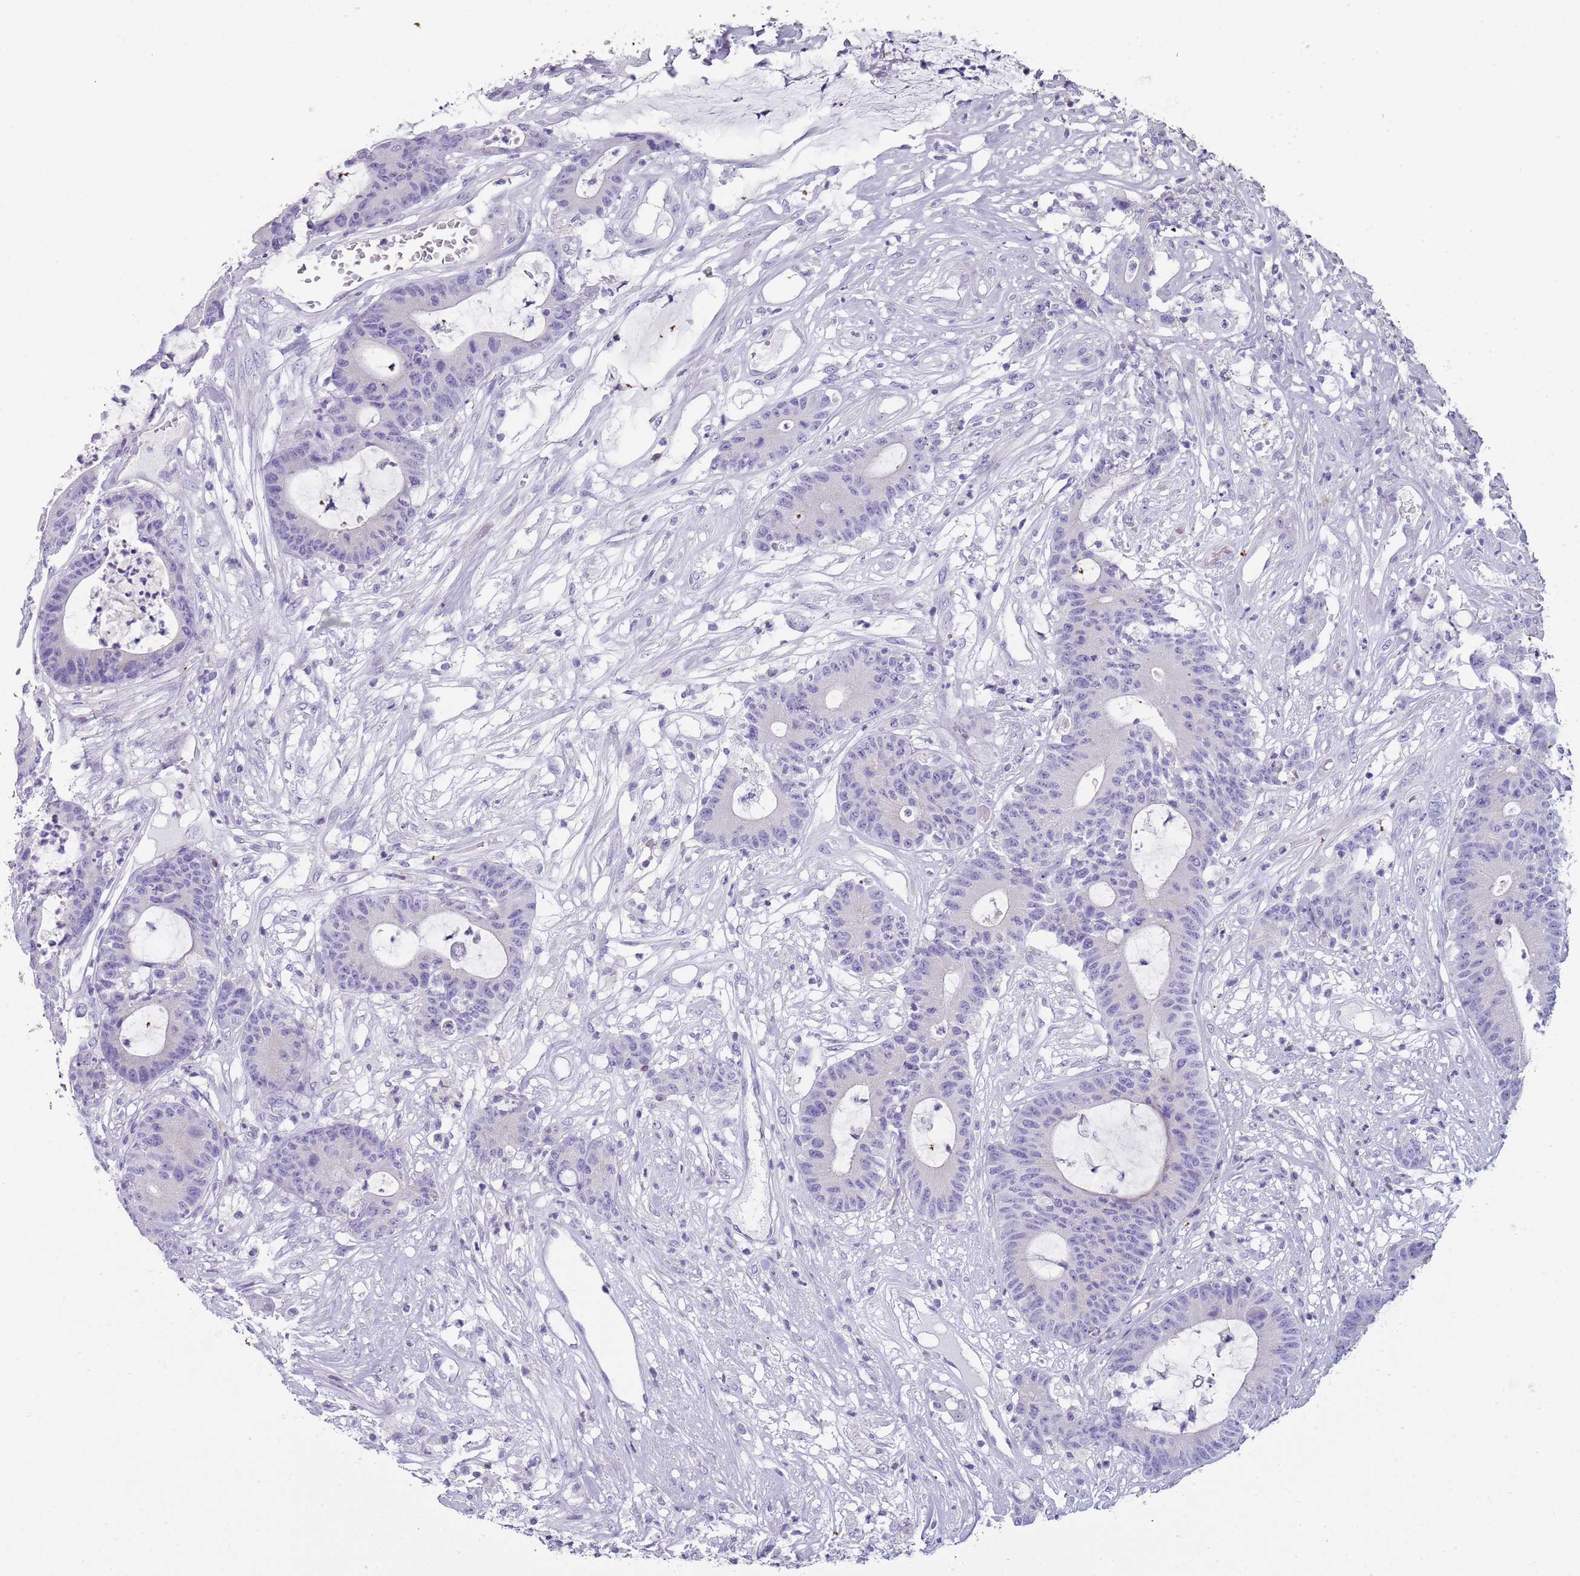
{"staining": {"intensity": "negative", "quantity": "none", "location": "none"}, "tissue": "colorectal cancer", "cell_type": "Tumor cells", "image_type": "cancer", "snomed": [{"axis": "morphology", "description": "Adenocarcinoma, NOS"}, {"axis": "topography", "description": "Colon"}], "caption": "Immunohistochemistry (IHC) image of neoplastic tissue: human colorectal cancer stained with DAB shows no significant protein expression in tumor cells.", "gene": "NBPF20", "patient": {"sex": "female", "age": 84}}